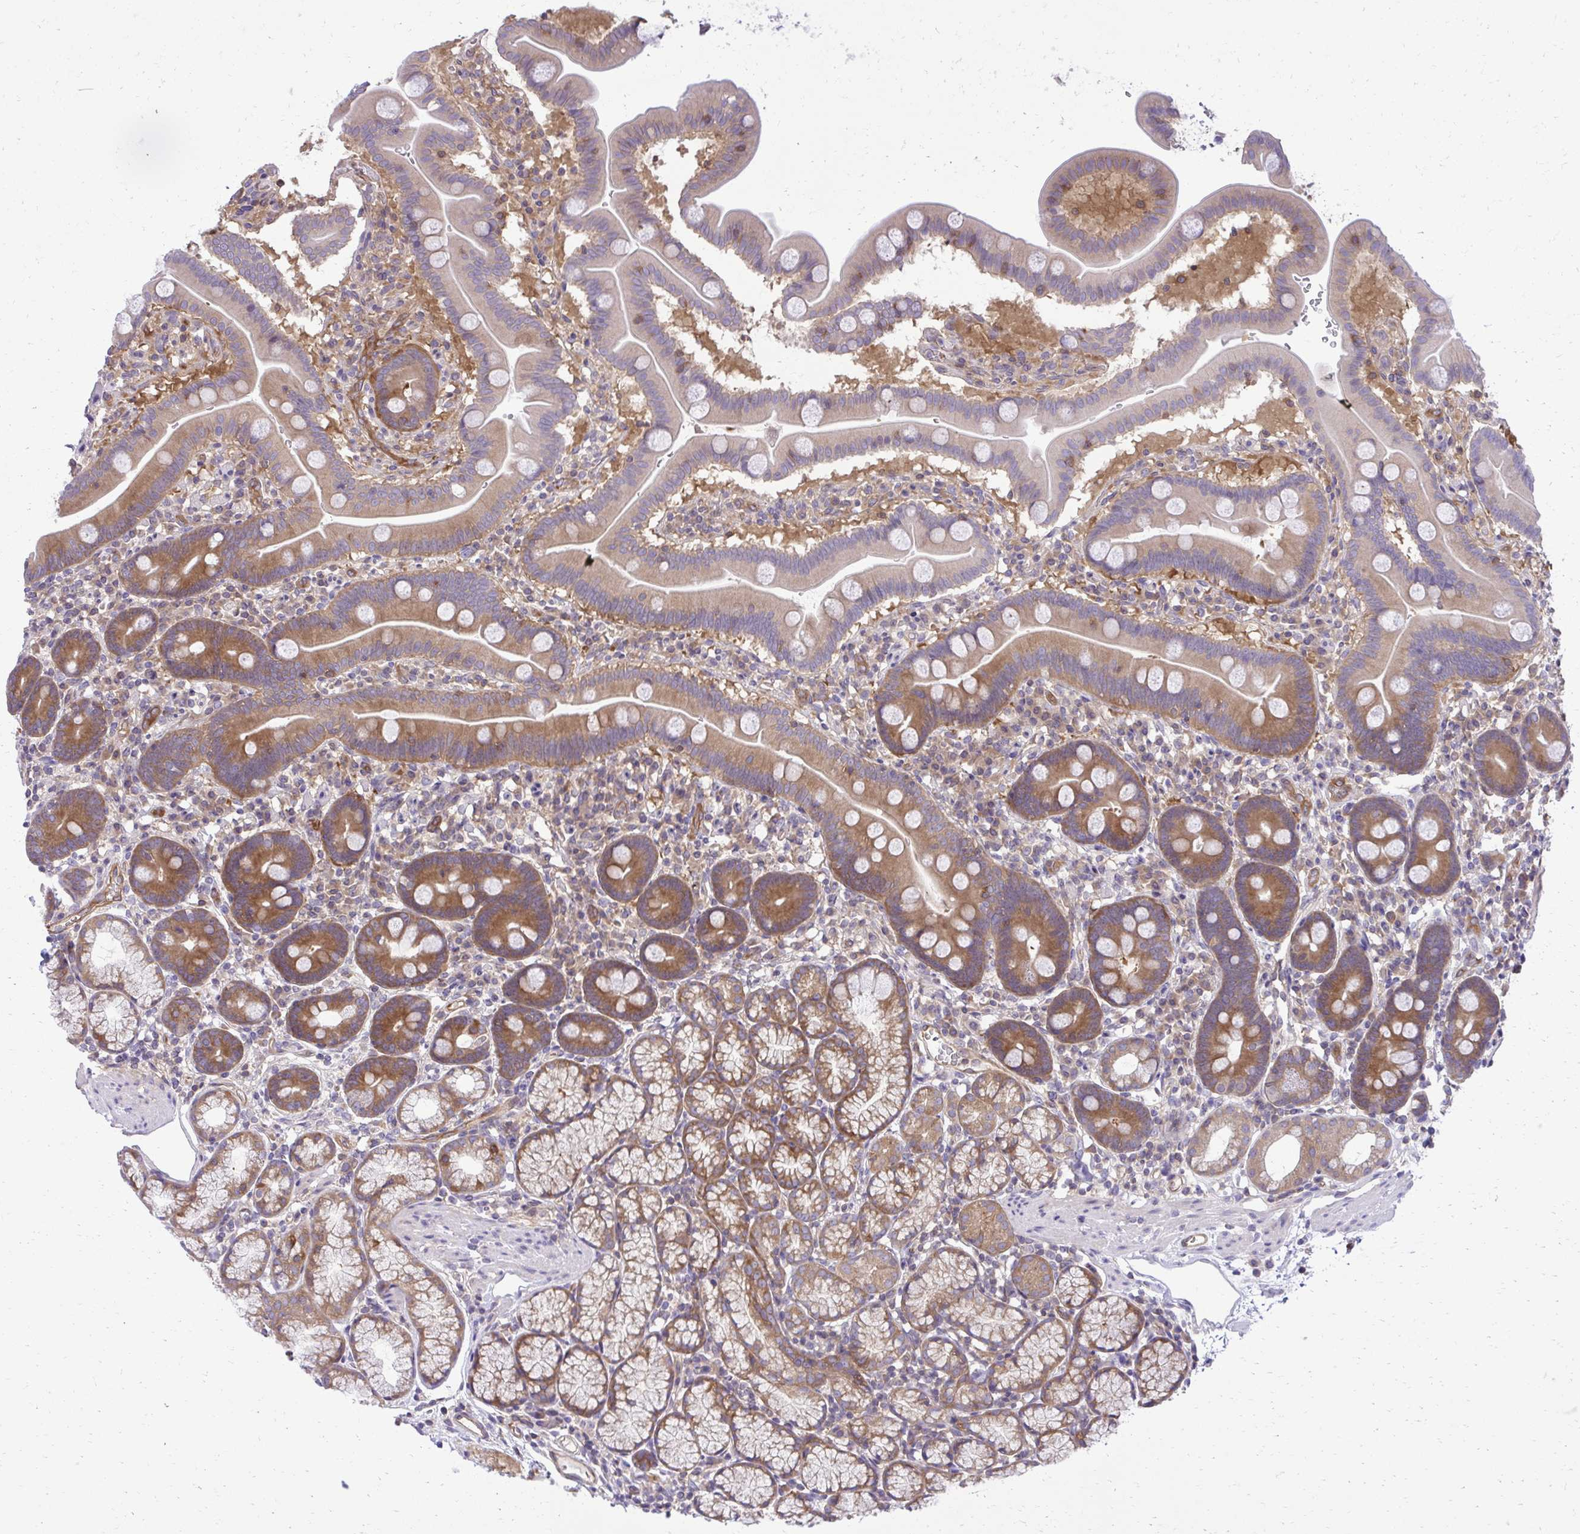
{"staining": {"intensity": "moderate", "quantity": ">75%", "location": "cytoplasmic/membranous"}, "tissue": "duodenum", "cell_type": "Glandular cells", "image_type": "normal", "snomed": [{"axis": "morphology", "description": "Normal tissue, NOS"}, {"axis": "topography", "description": "Duodenum"}], "caption": "IHC of unremarkable human duodenum exhibits medium levels of moderate cytoplasmic/membranous positivity in about >75% of glandular cells. The staining was performed using DAB (3,3'-diaminobenzidine) to visualize the protein expression in brown, while the nuclei were stained in blue with hematoxylin (Magnification: 20x).", "gene": "PPP5C", "patient": {"sex": "male", "age": 59}}